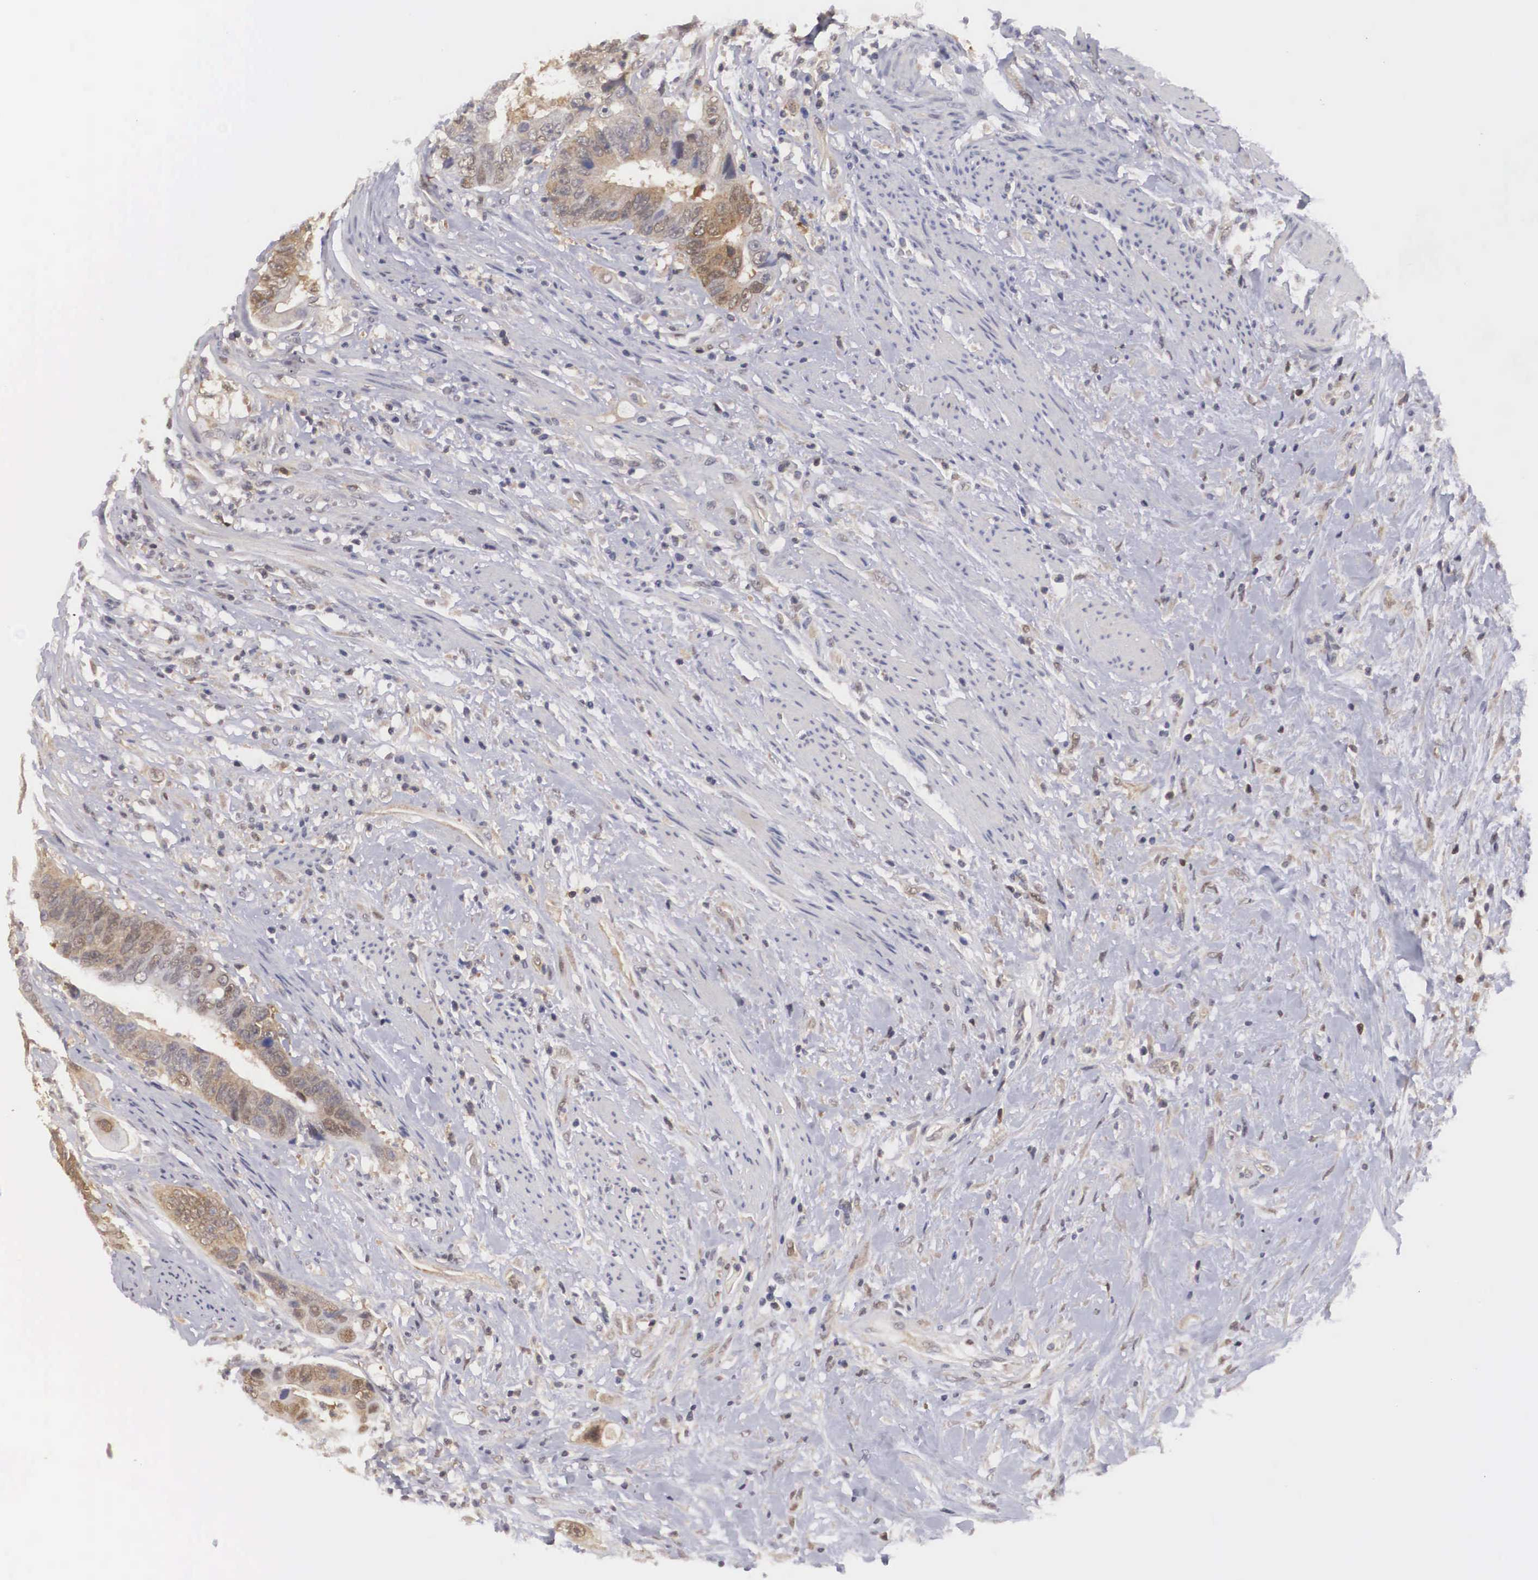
{"staining": {"intensity": "moderate", "quantity": ">75%", "location": "cytoplasmic/membranous,nuclear"}, "tissue": "colorectal cancer", "cell_type": "Tumor cells", "image_type": "cancer", "snomed": [{"axis": "morphology", "description": "Adenocarcinoma, NOS"}, {"axis": "topography", "description": "Rectum"}], "caption": "A histopathology image of colorectal cancer stained for a protein shows moderate cytoplasmic/membranous and nuclear brown staining in tumor cells. (Brightfield microscopy of DAB IHC at high magnification).", "gene": "ADSL", "patient": {"sex": "female", "age": 65}}